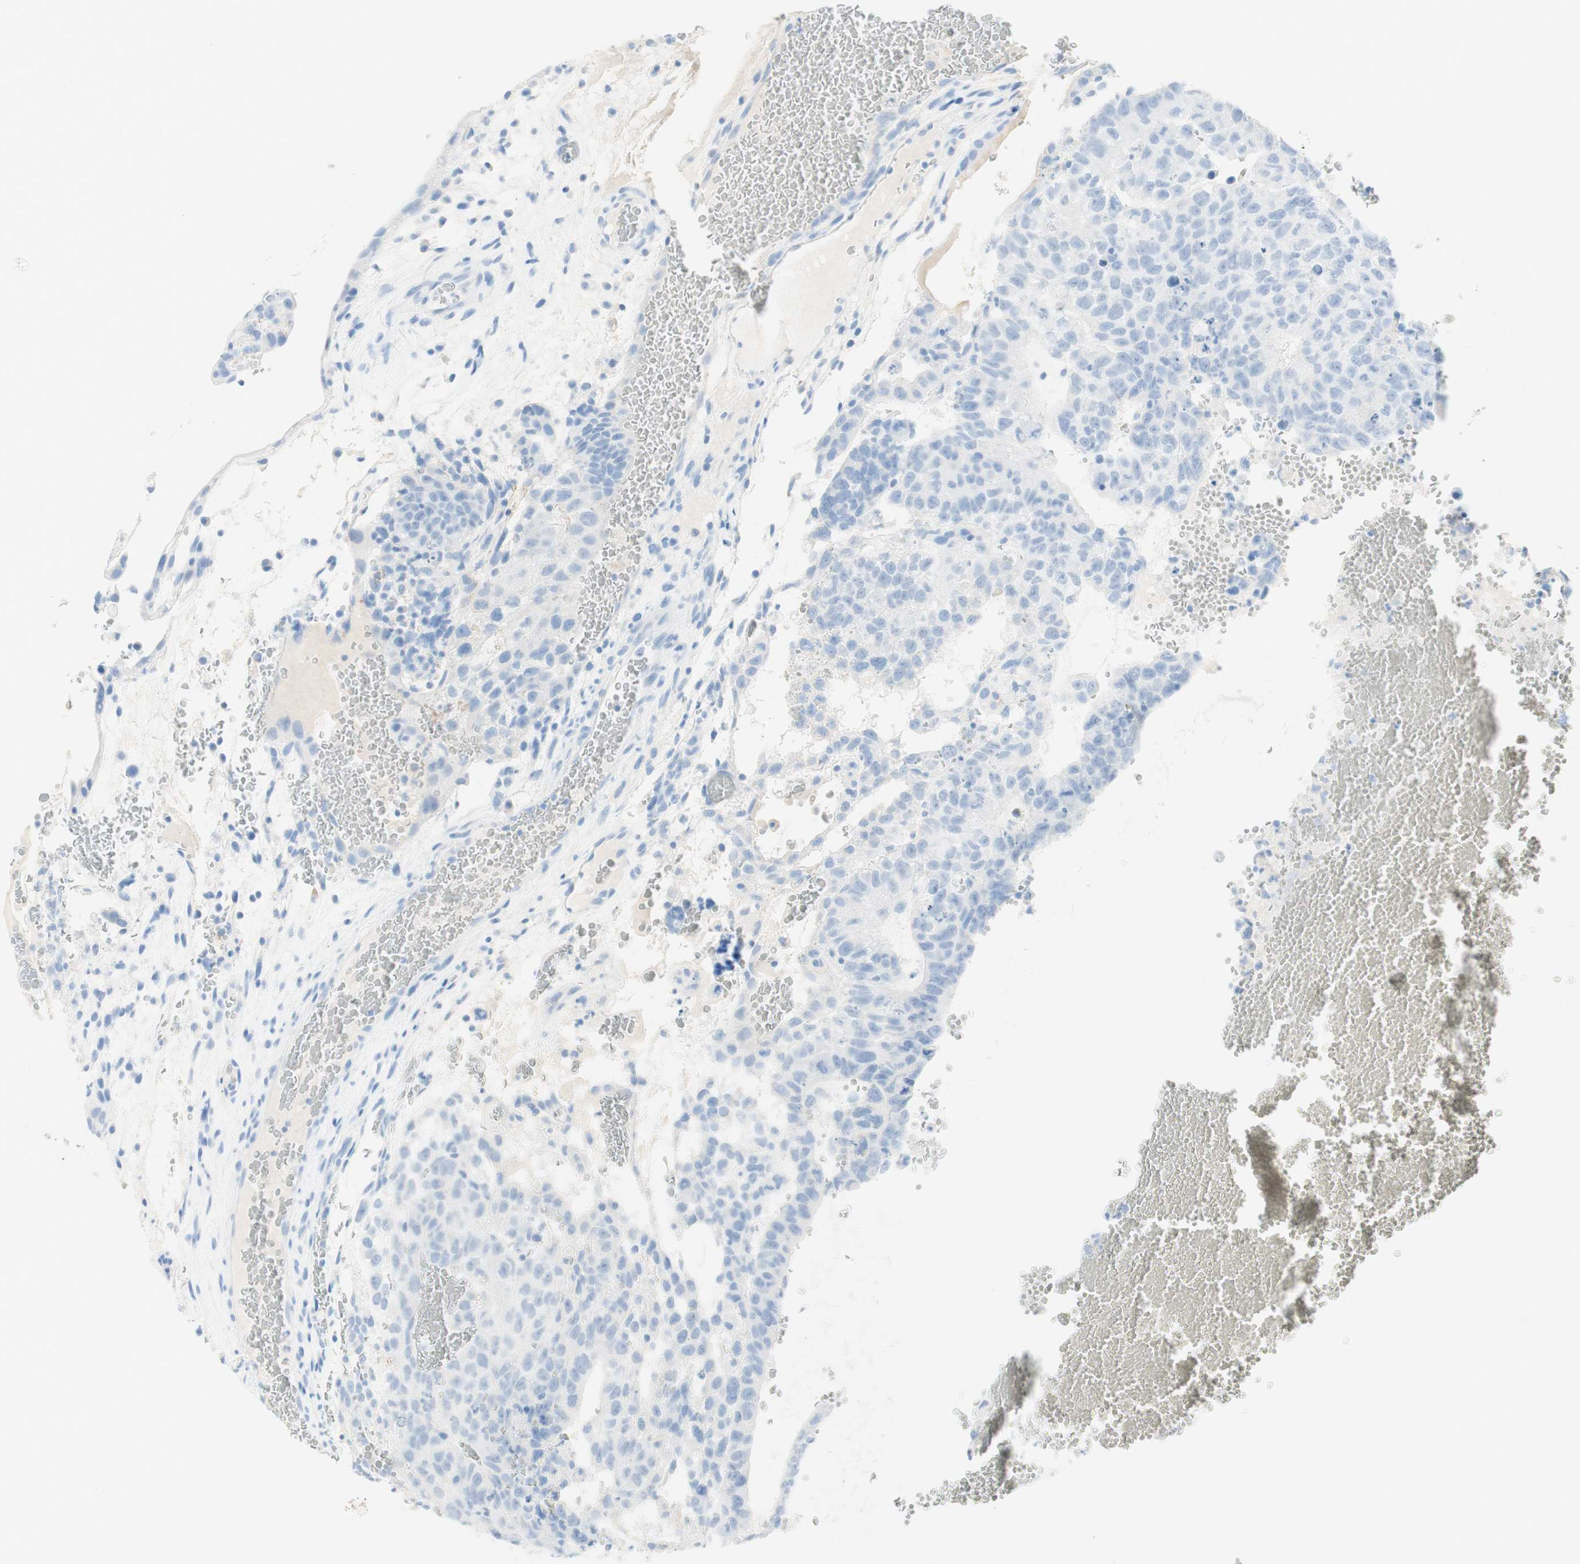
{"staining": {"intensity": "negative", "quantity": "none", "location": "none"}, "tissue": "testis cancer", "cell_type": "Tumor cells", "image_type": "cancer", "snomed": [{"axis": "morphology", "description": "Seminoma, NOS"}, {"axis": "morphology", "description": "Carcinoma, Embryonal, NOS"}, {"axis": "topography", "description": "Testis"}], "caption": "A micrograph of human testis cancer is negative for staining in tumor cells.", "gene": "TPO", "patient": {"sex": "male", "age": 52}}